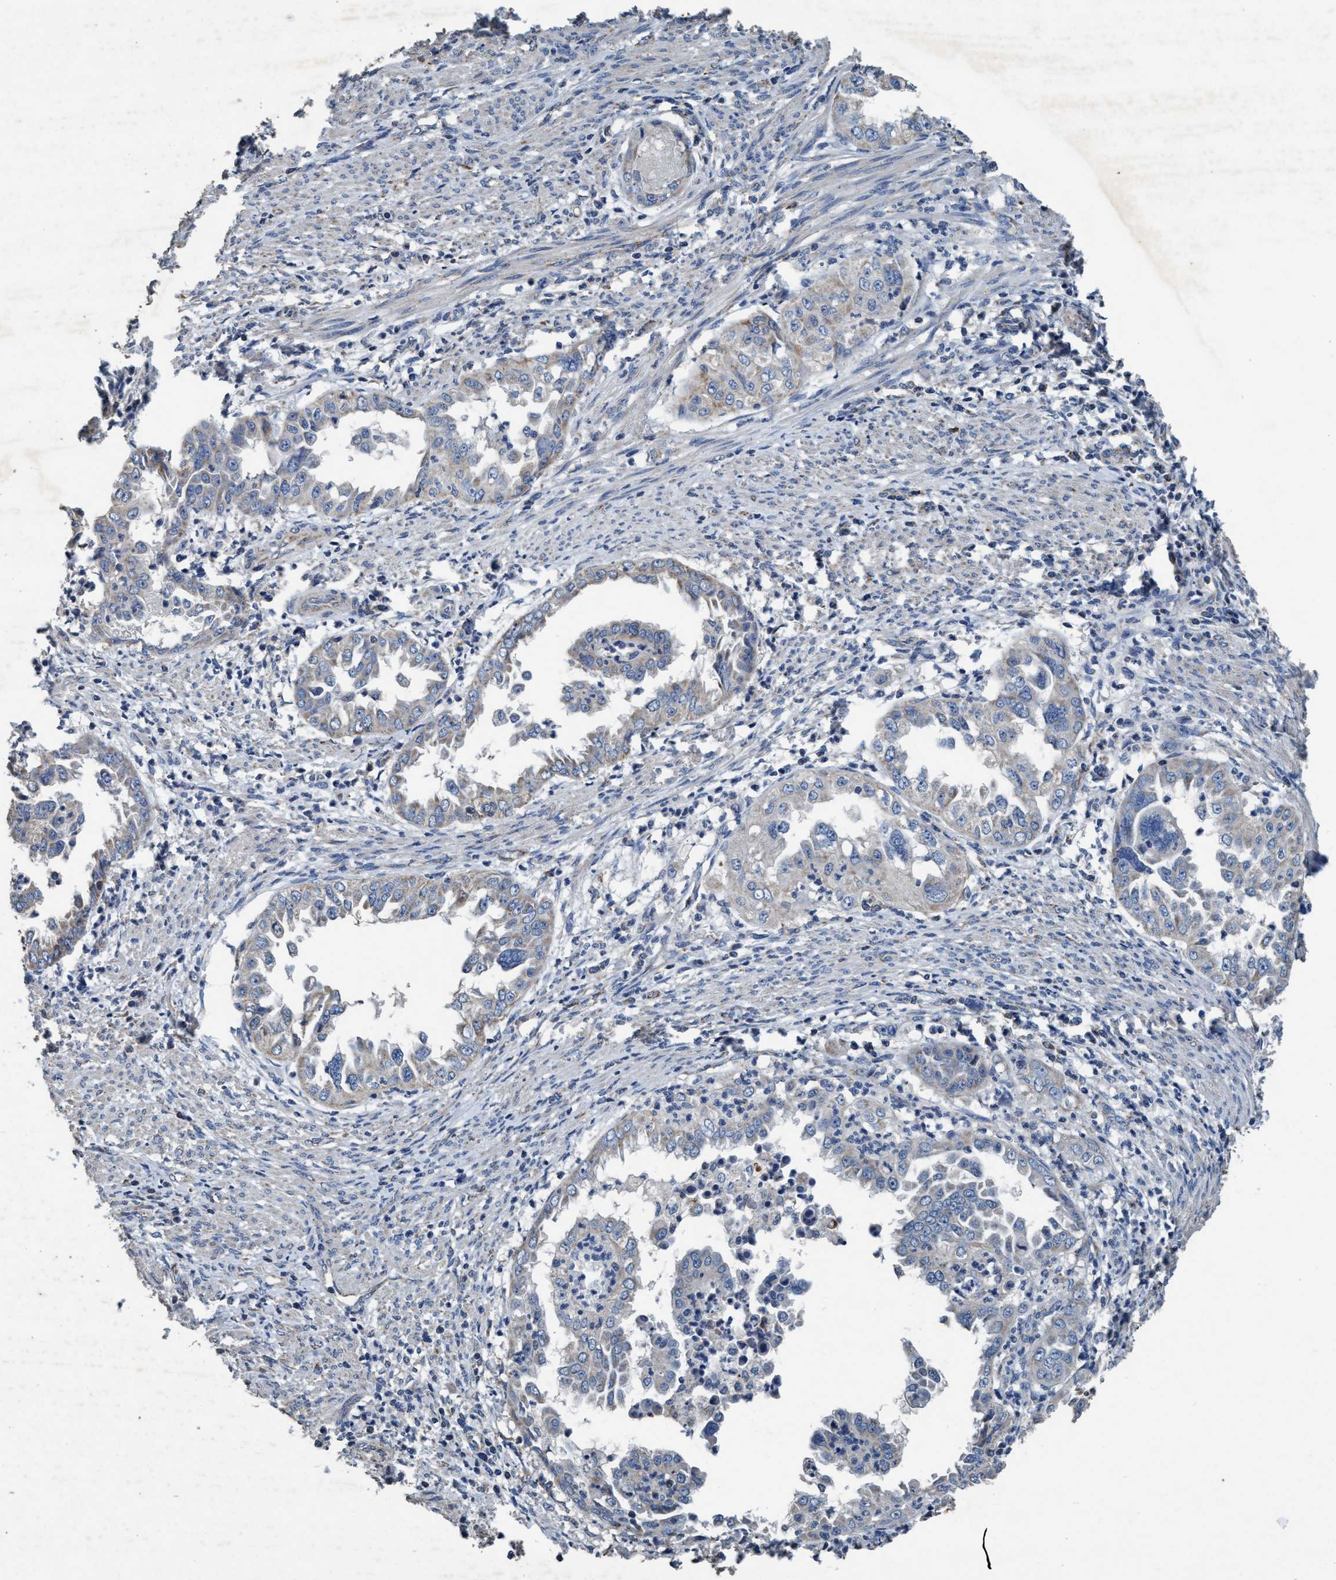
{"staining": {"intensity": "weak", "quantity": "<25%", "location": "cytoplasmic/membranous"}, "tissue": "endometrial cancer", "cell_type": "Tumor cells", "image_type": "cancer", "snomed": [{"axis": "morphology", "description": "Adenocarcinoma, NOS"}, {"axis": "topography", "description": "Endometrium"}], "caption": "A photomicrograph of human adenocarcinoma (endometrial) is negative for staining in tumor cells.", "gene": "ANKFN1", "patient": {"sex": "female", "age": 85}}